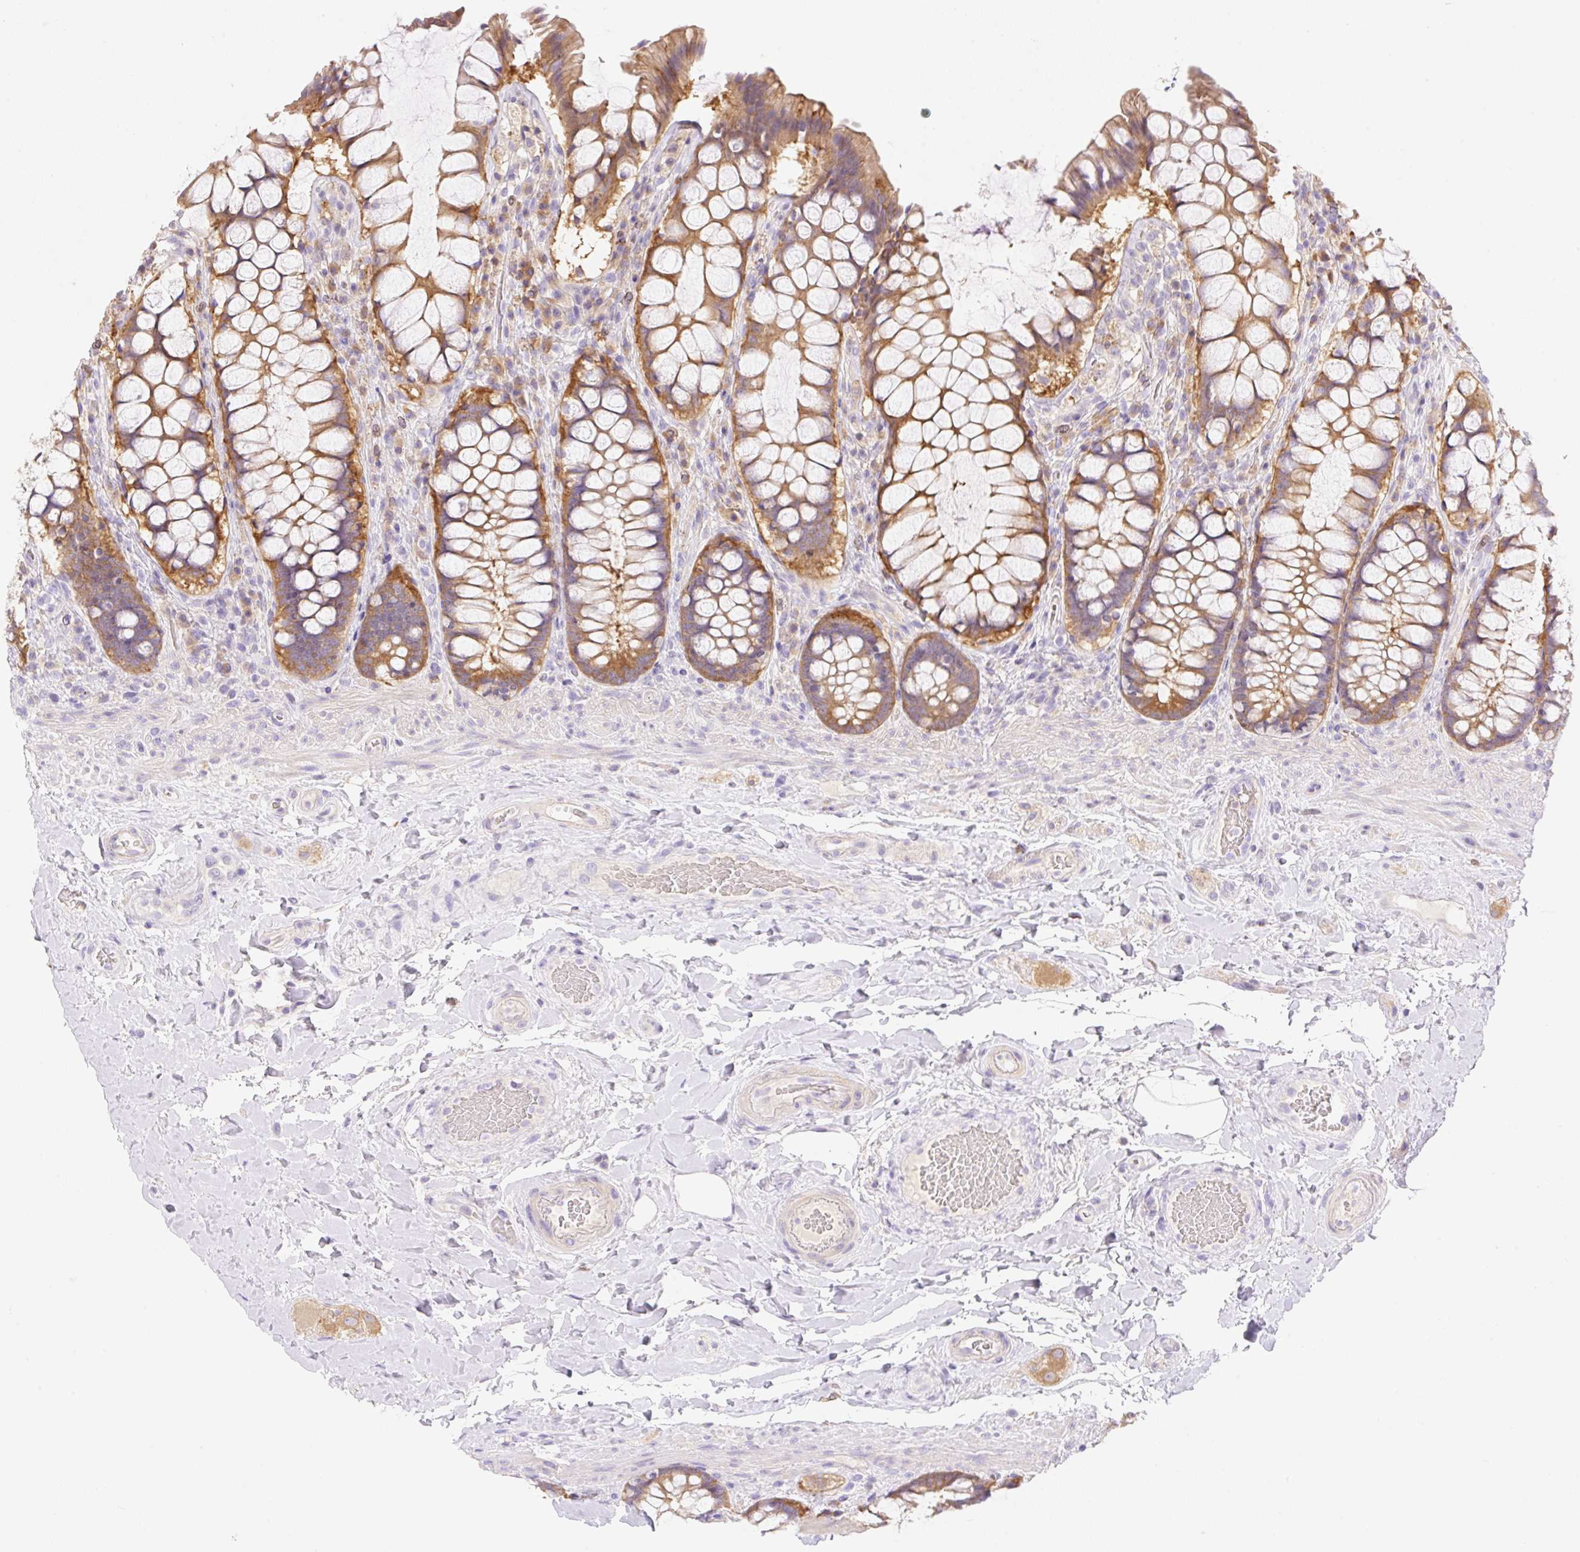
{"staining": {"intensity": "moderate", "quantity": ">75%", "location": "cytoplasmic/membranous"}, "tissue": "rectum", "cell_type": "Glandular cells", "image_type": "normal", "snomed": [{"axis": "morphology", "description": "Normal tissue, NOS"}, {"axis": "topography", "description": "Rectum"}], "caption": "This image exhibits immunohistochemistry (IHC) staining of normal rectum, with medium moderate cytoplasmic/membranous expression in approximately >75% of glandular cells.", "gene": "DENND5A", "patient": {"sex": "female", "age": 58}}